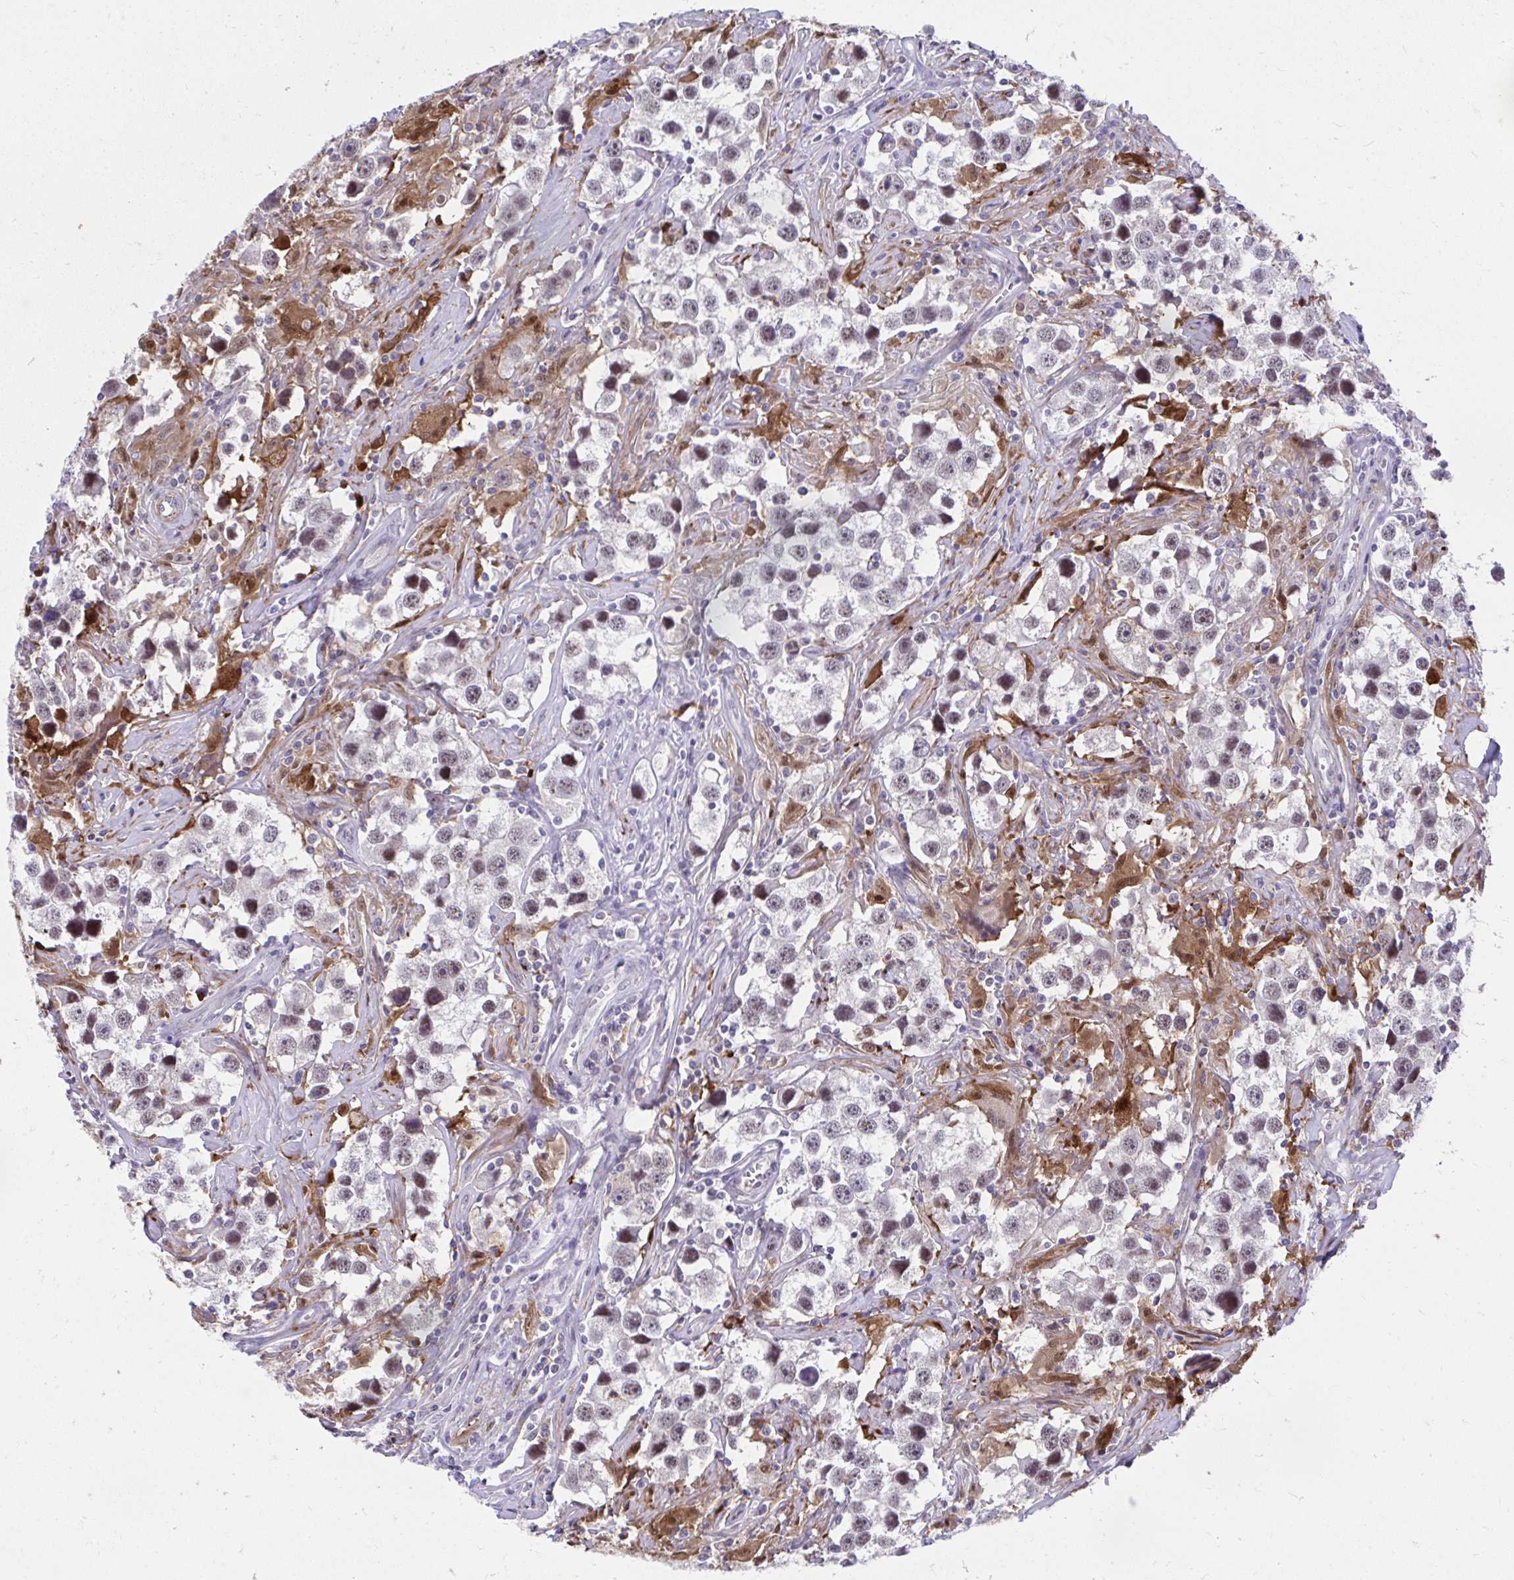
{"staining": {"intensity": "weak", "quantity": "<25%", "location": "nuclear"}, "tissue": "testis cancer", "cell_type": "Tumor cells", "image_type": "cancer", "snomed": [{"axis": "morphology", "description": "Seminoma, NOS"}, {"axis": "topography", "description": "Testis"}], "caption": "This is a photomicrograph of immunohistochemistry staining of seminoma (testis), which shows no positivity in tumor cells.", "gene": "CSTB", "patient": {"sex": "male", "age": 49}}